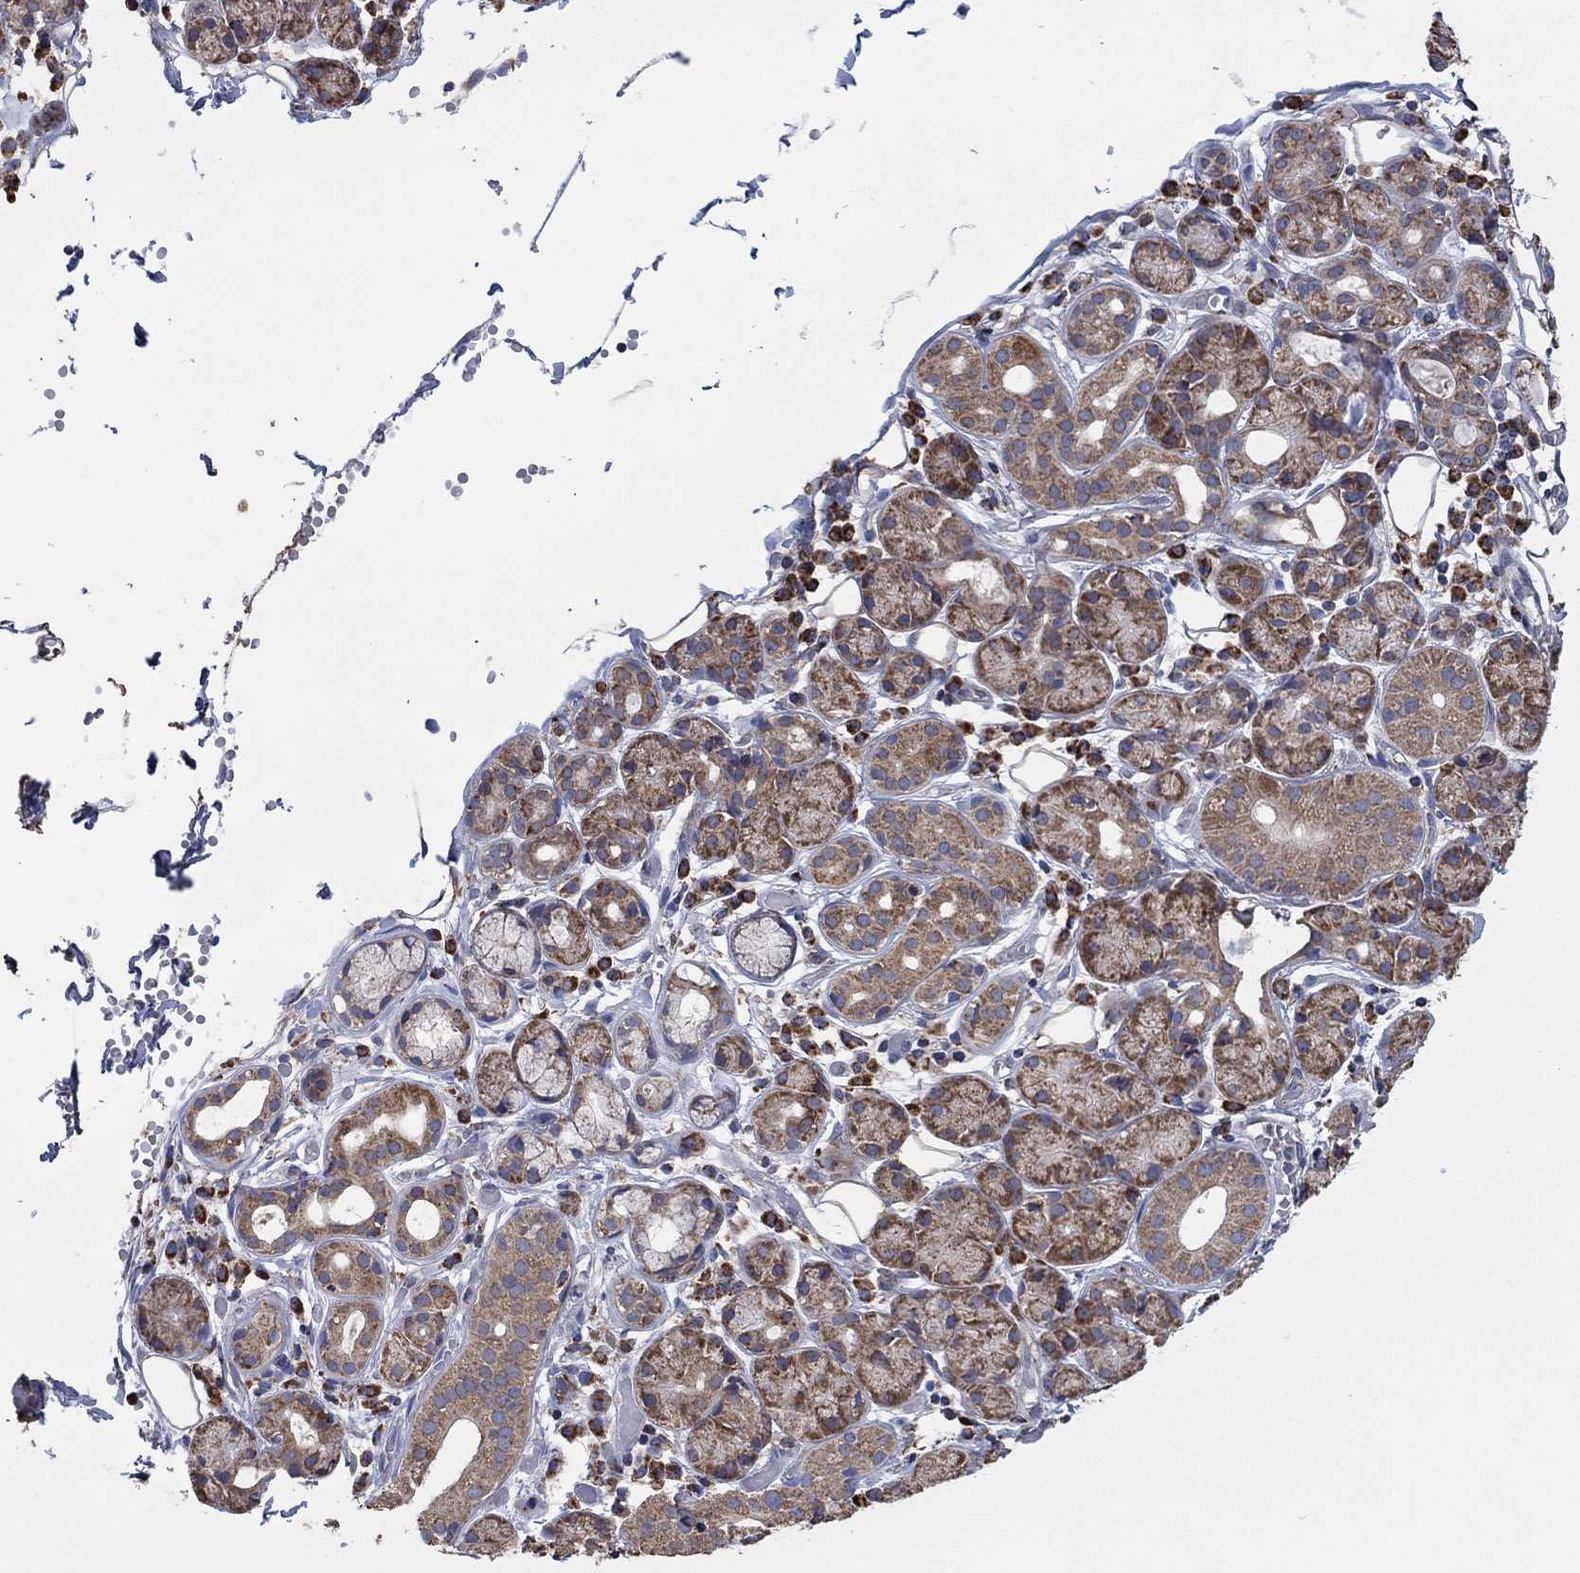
{"staining": {"intensity": "moderate", "quantity": "25%-75%", "location": "cytoplasmic/membranous"}, "tissue": "salivary gland", "cell_type": "Glandular cells", "image_type": "normal", "snomed": [{"axis": "morphology", "description": "Normal tissue, NOS"}, {"axis": "topography", "description": "Salivary gland"}, {"axis": "topography", "description": "Peripheral nerve tissue"}], "caption": "A brown stain highlights moderate cytoplasmic/membranous expression of a protein in glandular cells of benign salivary gland.", "gene": "NCEH1", "patient": {"sex": "male", "age": 71}}